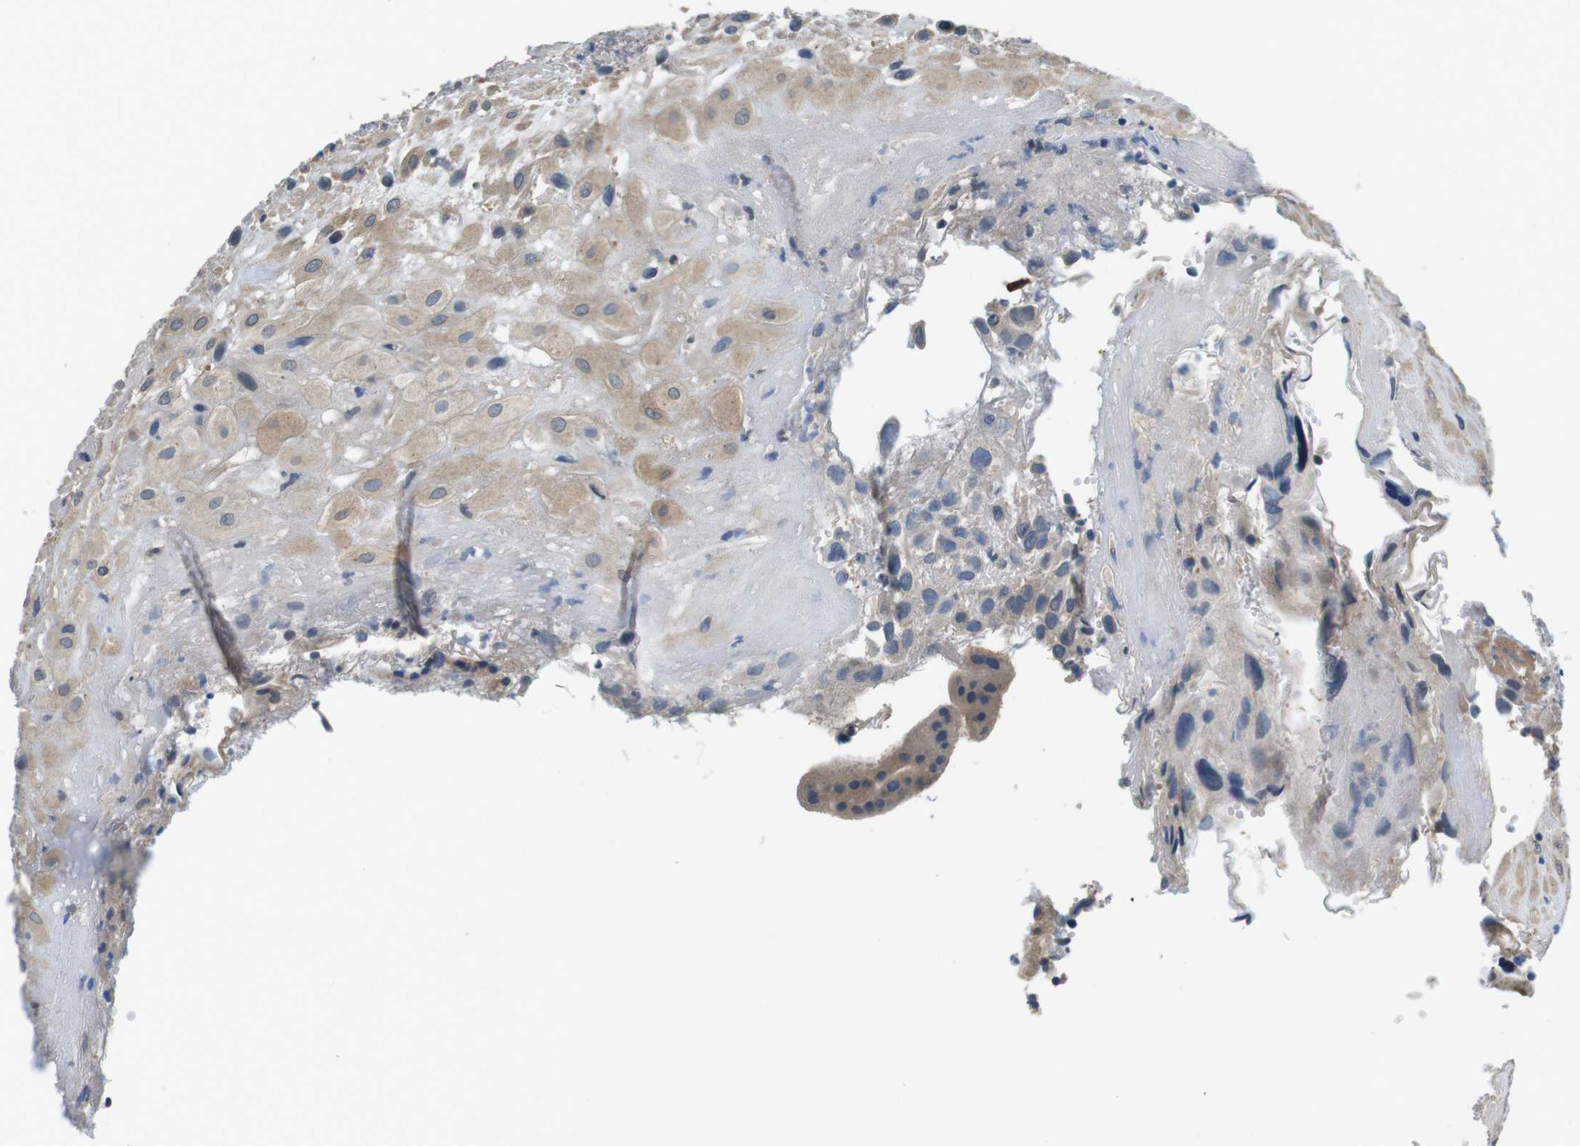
{"staining": {"intensity": "weak", "quantity": ">75%", "location": "cytoplasmic/membranous"}, "tissue": "placenta", "cell_type": "Decidual cells", "image_type": "normal", "snomed": [{"axis": "morphology", "description": "Normal tissue, NOS"}, {"axis": "topography", "description": "Placenta"}], "caption": "Approximately >75% of decidual cells in unremarkable human placenta exhibit weak cytoplasmic/membranous protein staining as visualized by brown immunohistochemical staining.", "gene": "CD163L1", "patient": {"sex": "female", "age": 18}}